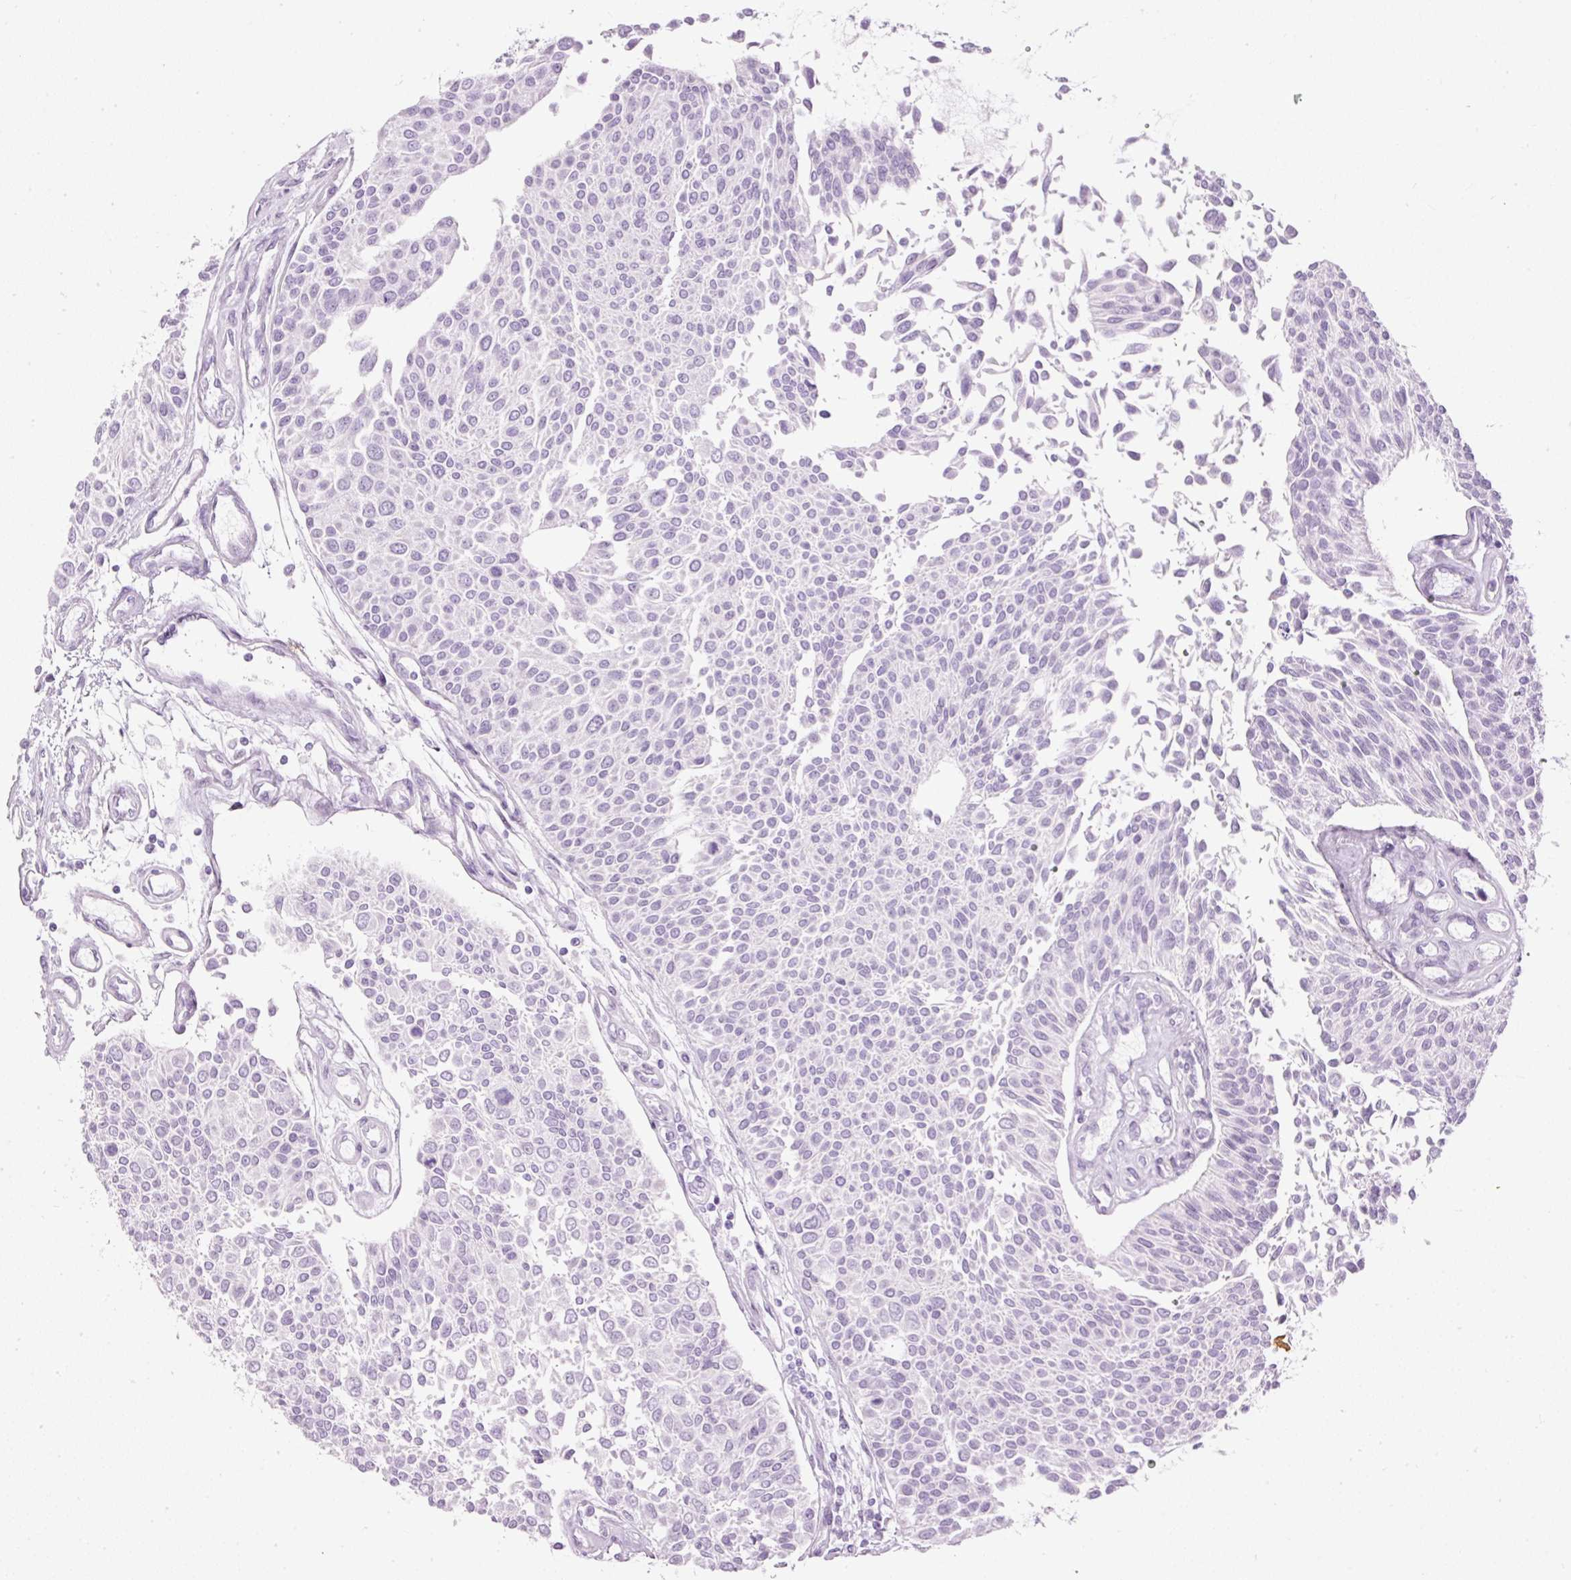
{"staining": {"intensity": "negative", "quantity": "none", "location": "none"}, "tissue": "urothelial cancer", "cell_type": "Tumor cells", "image_type": "cancer", "snomed": [{"axis": "morphology", "description": "Urothelial carcinoma, NOS"}, {"axis": "topography", "description": "Urinary bladder"}], "caption": "Human urothelial cancer stained for a protein using immunohistochemistry (IHC) exhibits no positivity in tumor cells.", "gene": "PDE6B", "patient": {"sex": "male", "age": 55}}